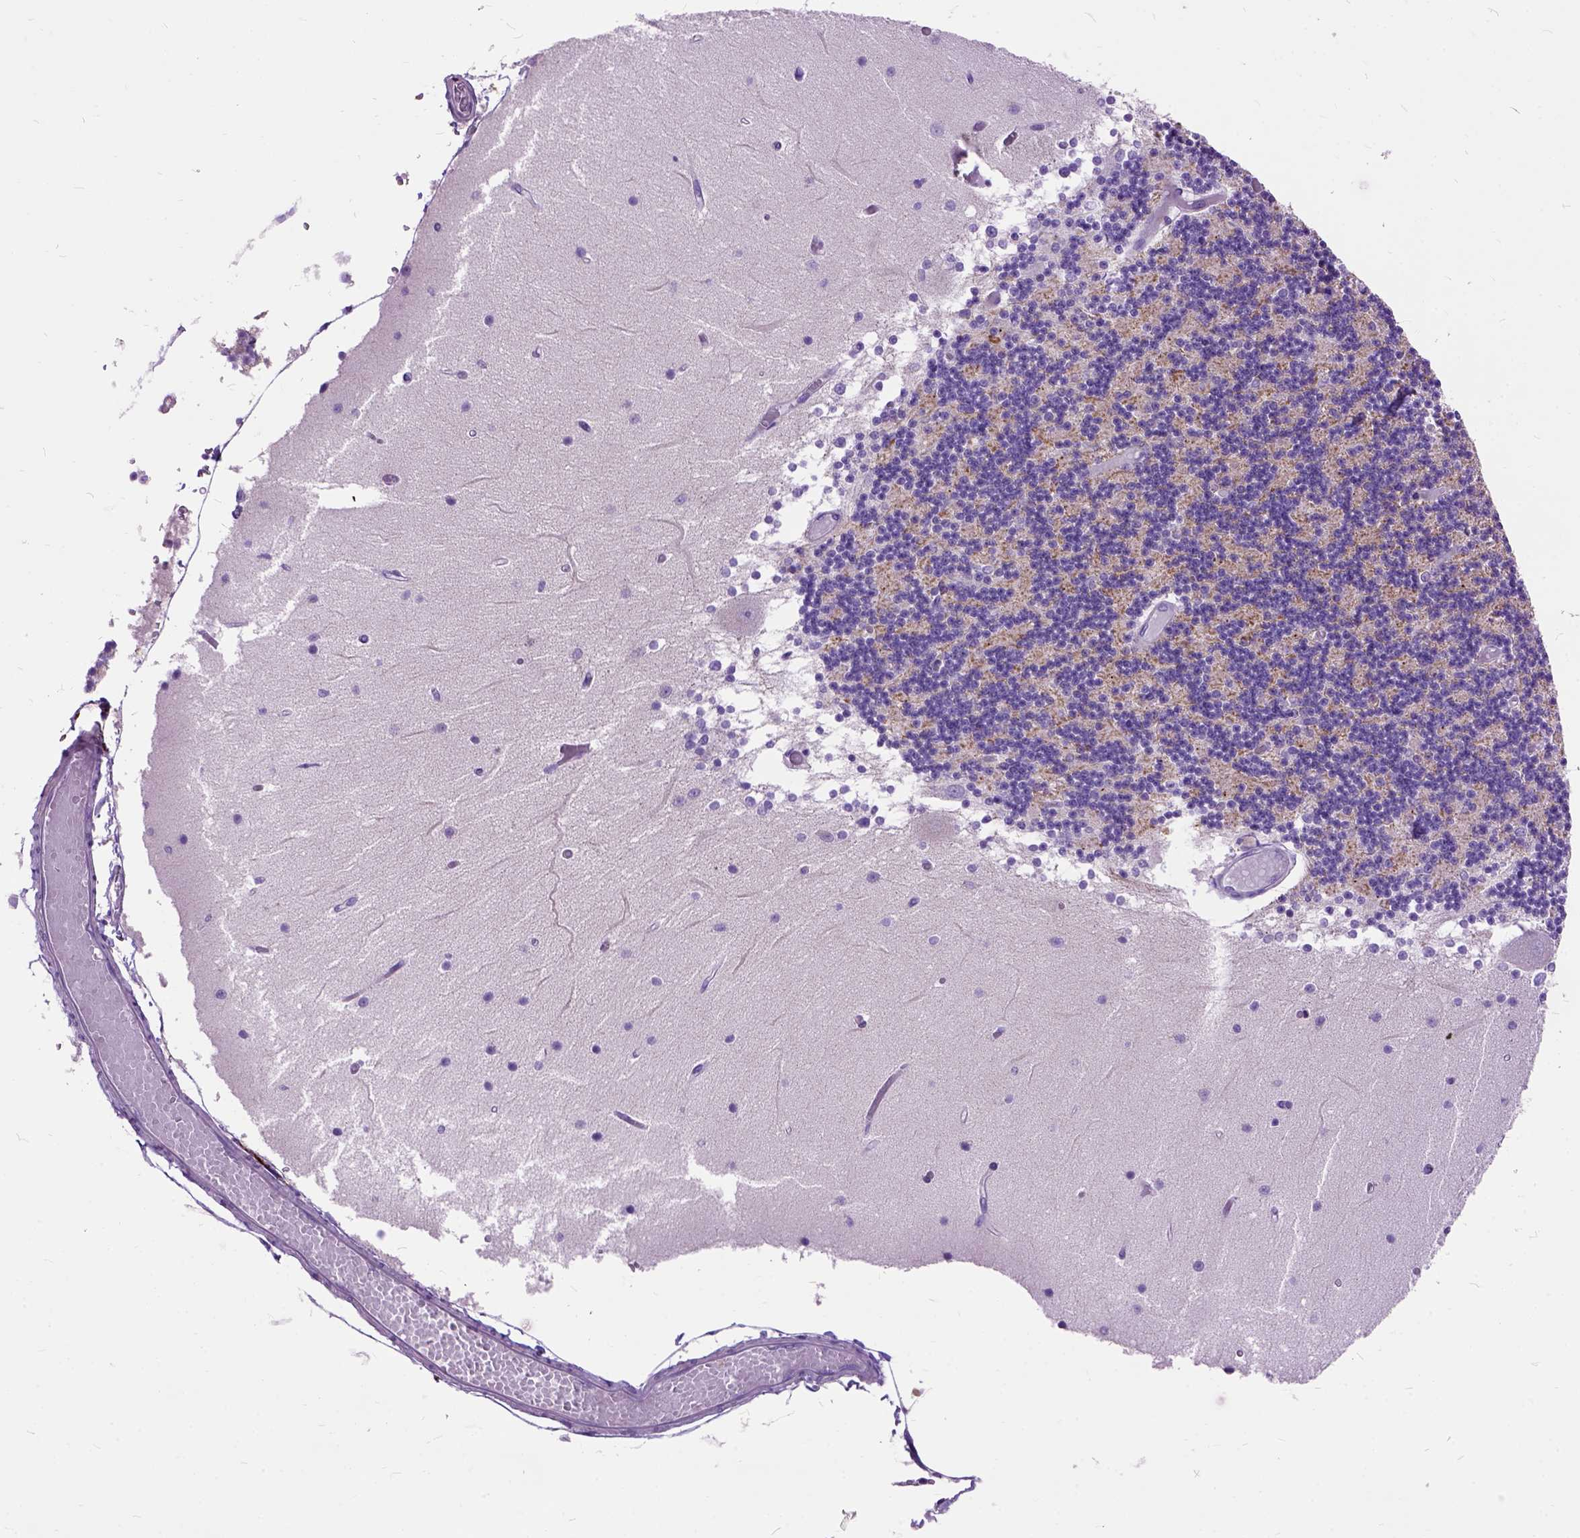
{"staining": {"intensity": "moderate", "quantity": ">75%", "location": "cytoplasmic/membranous"}, "tissue": "cerebellum", "cell_type": "Cells in granular layer", "image_type": "normal", "snomed": [{"axis": "morphology", "description": "Normal tissue, NOS"}, {"axis": "topography", "description": "Cerebellum"}], "caption": "A photomicrograph showing moderate cytoplasmic/membranous positivity in approximately >75% of cells in granular layer in benign cerebellum, as visualized by brown immunohistochemical staining.", "gene": "MAPT", "patient": {"sex": "female", "age": 28}}